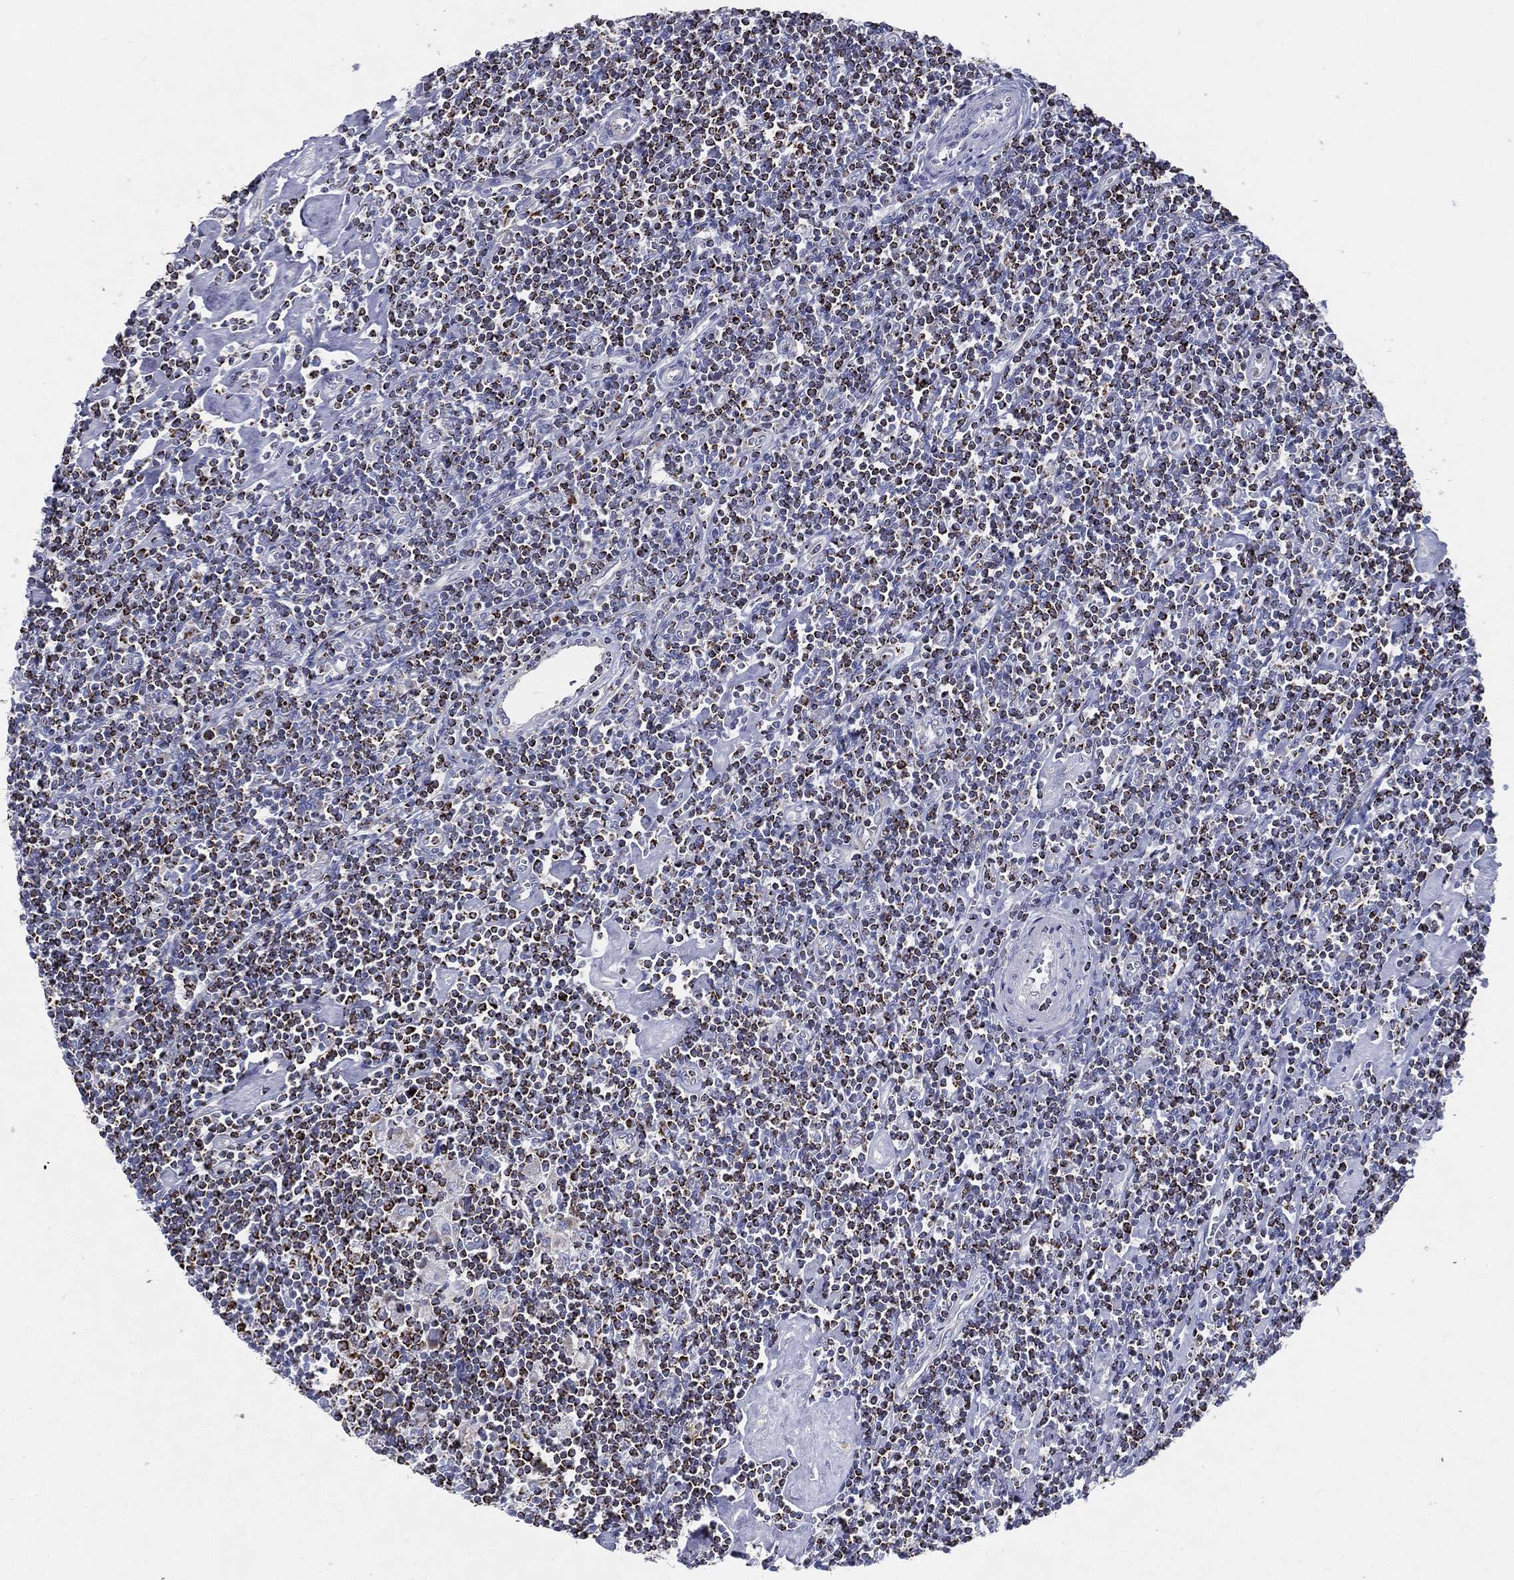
{"staining": {"intensity": "negative", "quantity": "none", "location": "none"}, "tissue": "lymphoma", "cell_type": "Tumor cells", "image_type": "cancer", "snomed": [{"axis": "morphology", "description": "Hodgkin's disease, NOS"}, {"axis": "topography", "description": "Lymph node"}], "caption": "Immunohistochemistry (IHC) of Hodgkin's disease displays no staining in tumor cells. The staining is performed using DAB brown chromogen with nuclei counter-stained in using hematoxylin.", "gene": "SFXN1", "patient": {"sex": "male", "age": 40}}